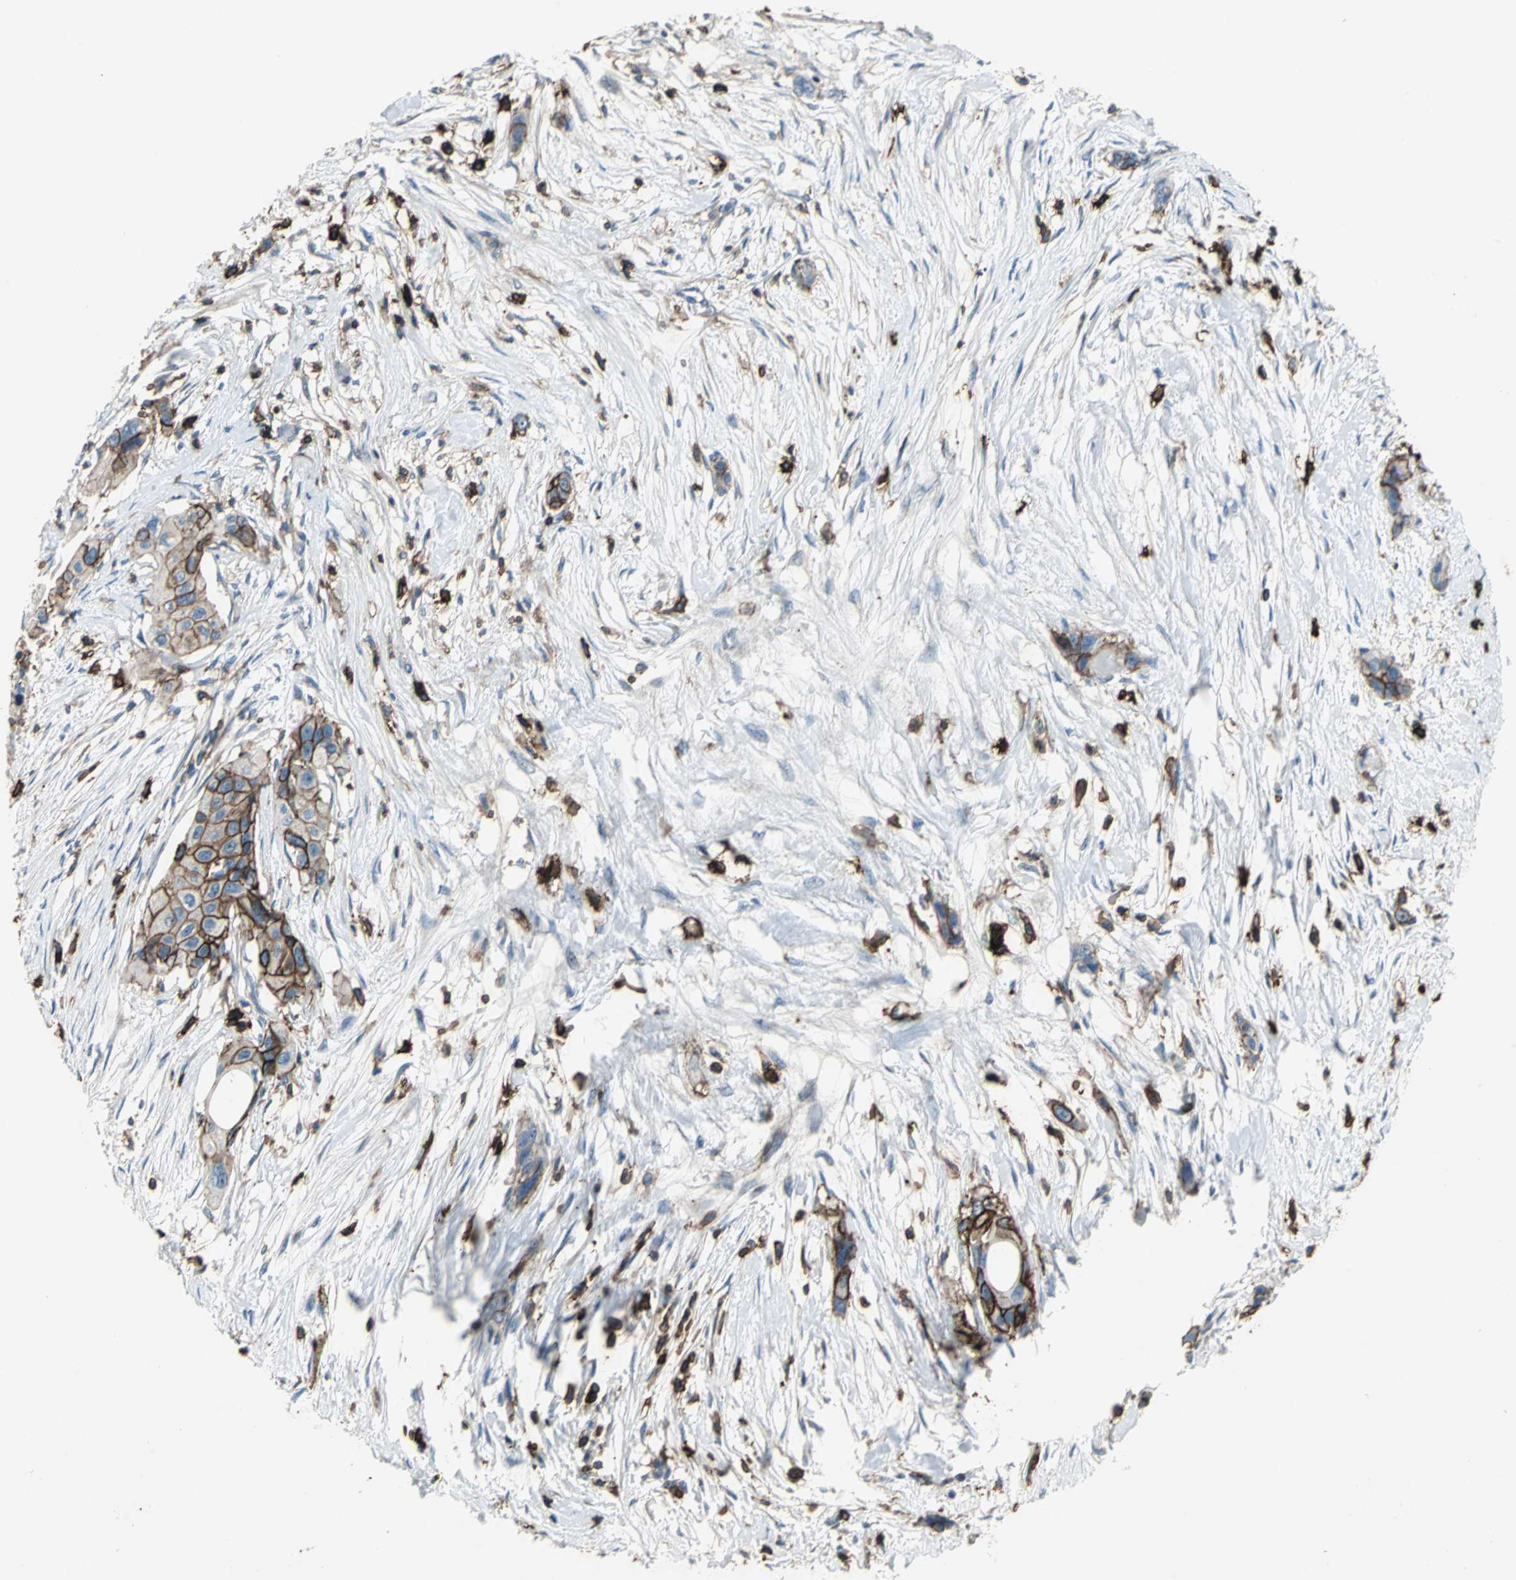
{"staining": {"intensity": "strong", "quantity": "25%-75%", "location": "cytoplasmic/membranous"}, "tissue": "pancreatic cancer", "cell_type": "Tumor cells", "image_type": "cancer", "snomed": [{"axis": "morphology", "description": "Adenocarcinoma, NOS"}, {"axis": "topography", "description": "Pancreas"}], "caption": "This micrograph reveals pancreatic adenocarcinoma stained with IHC to label a protein in brown. The cytoplasmic/membranous of tumor cells show strong positivity for the protein. Nuclei are counter-stained blue.", "gene": "CD44", "patient": {"sex": "female", "age": 60}}